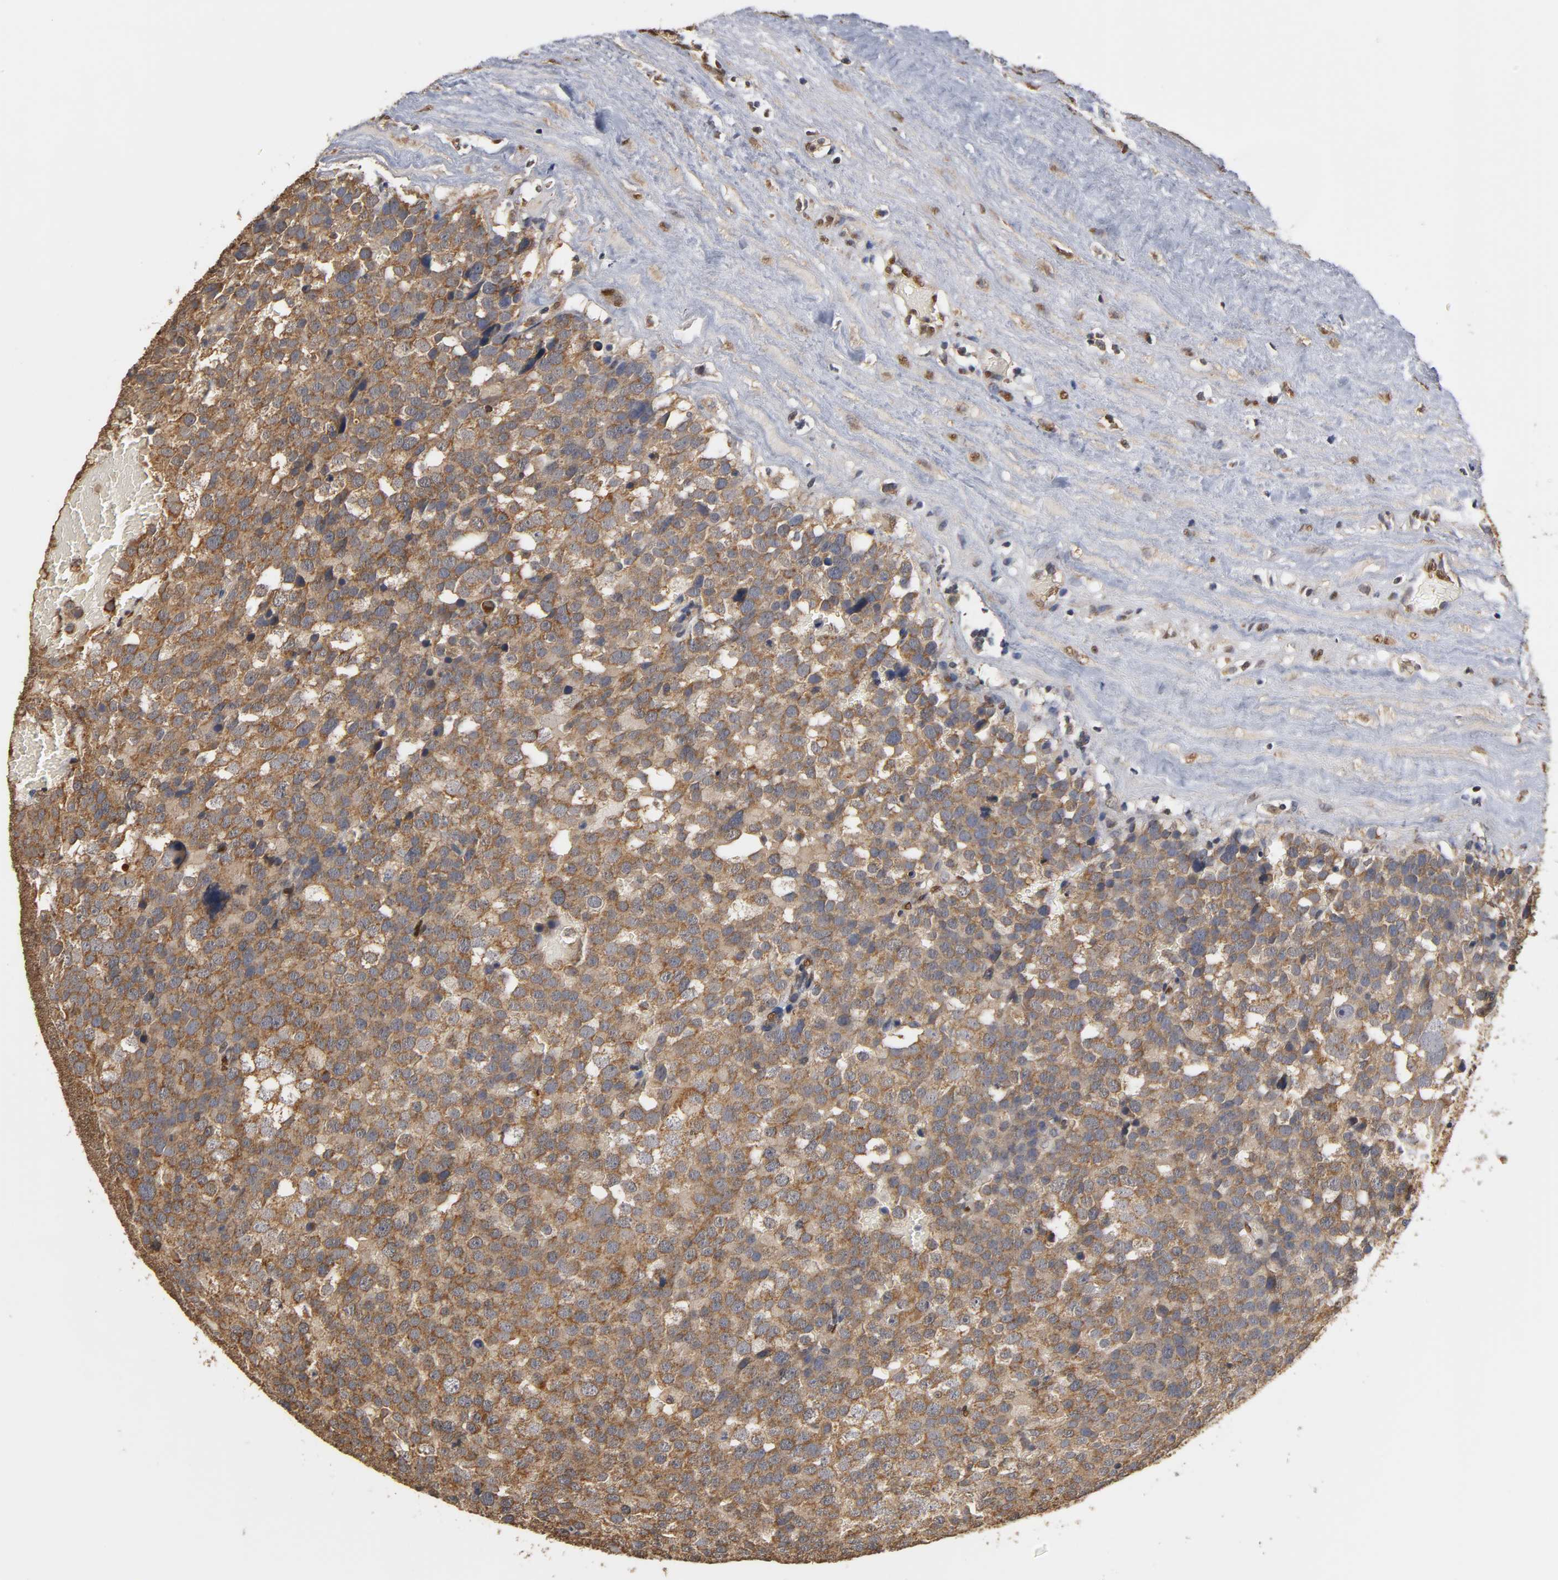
{"staining": {"intensity": "strong", "quantity": ">75%", "location": "cytoplasmic/membranous"}, "tissue": "testis cancer", "cell_type": "Tumor cells", "image_type": "cancer", "snomed": [{"axis": "morphology", "description": "Seminoma, NOS"}, {"axis": "topography", "description": "Testis"}], "caption": "Protein expression by IHC shows strong cytoplasmic/membranous expression in about >75% of tumor cells in testis cancer.", "gene": "PKN1", "patient": {"sex": "male", "age": 71}}